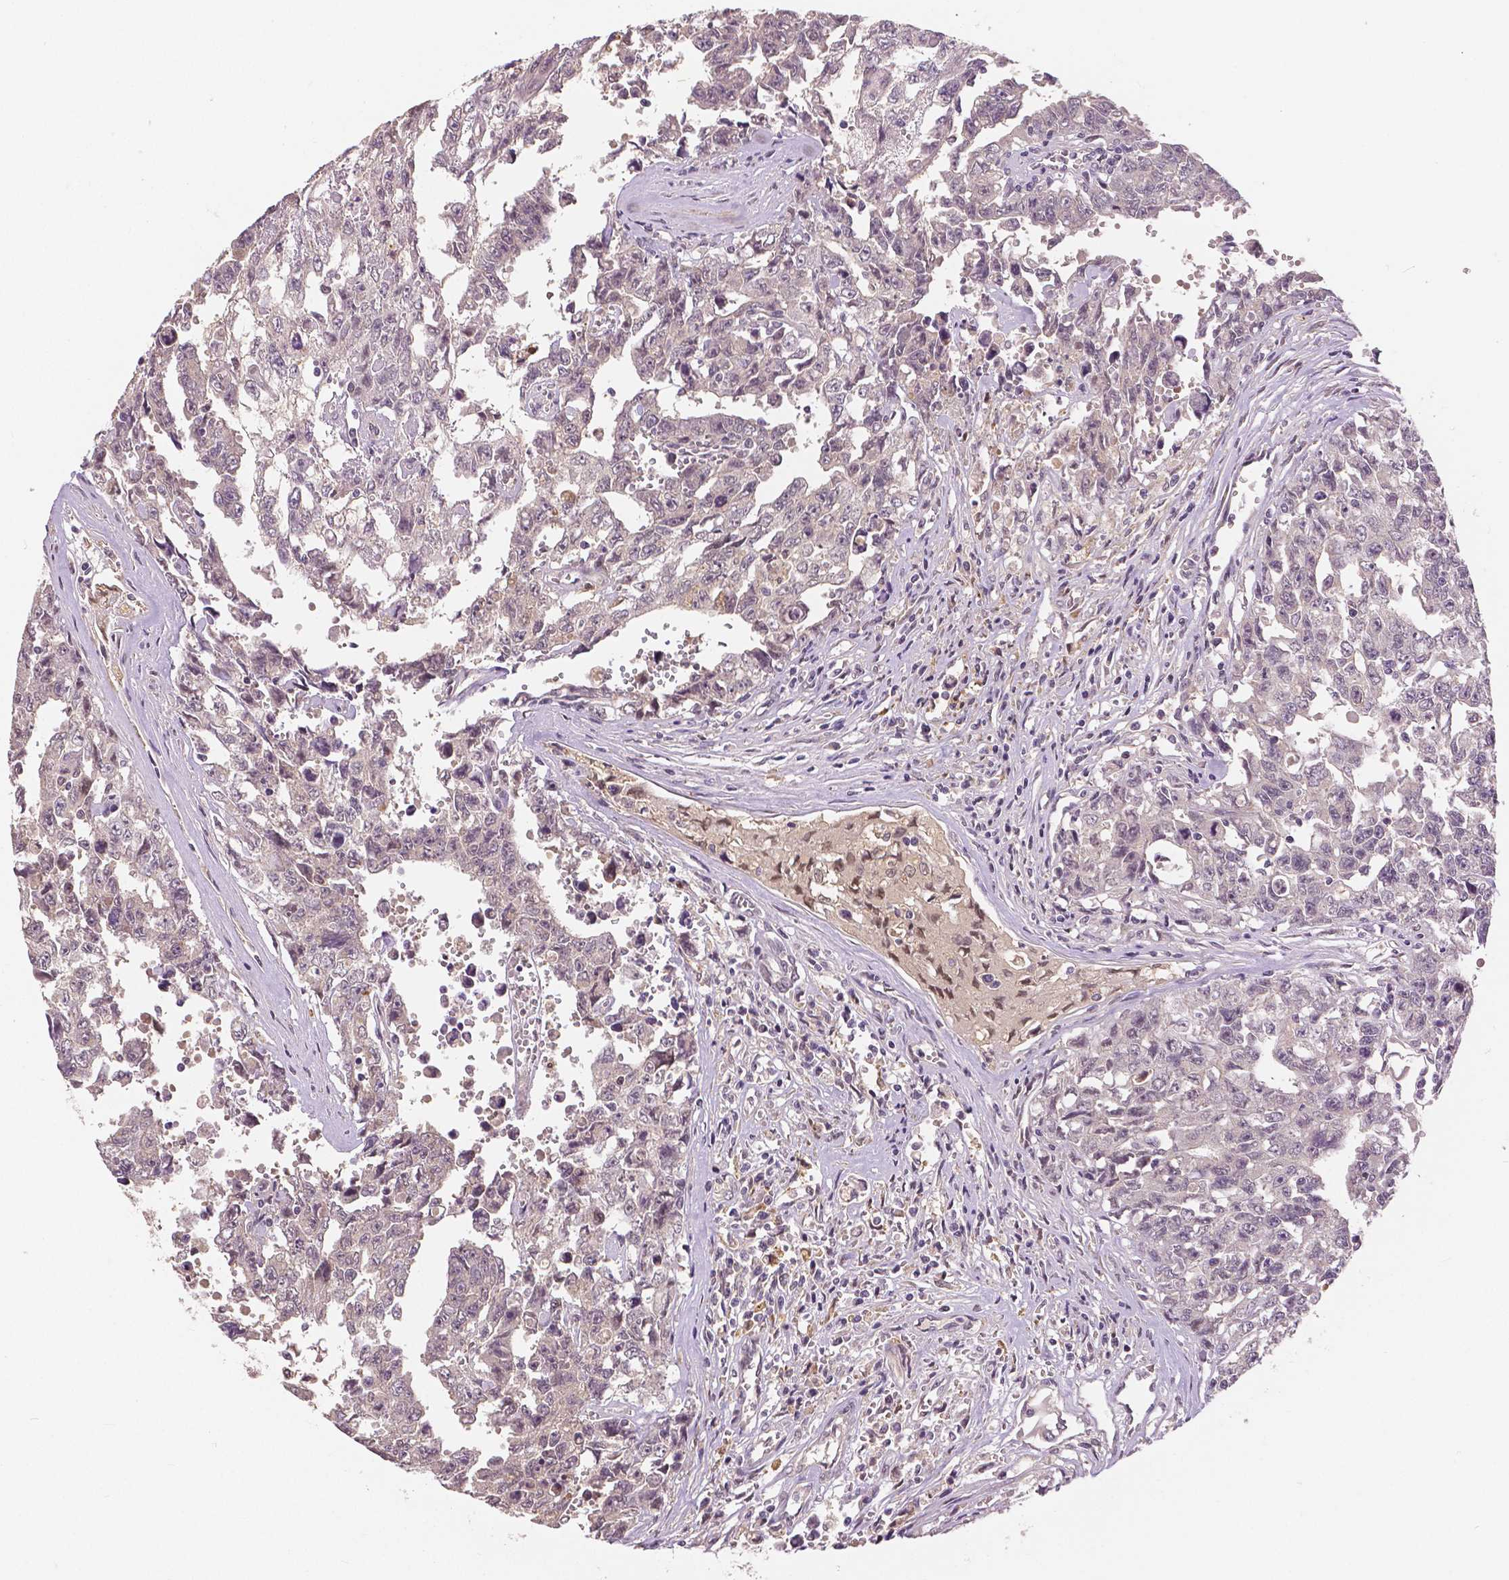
{"staining": {"intensity": "negative", "quantity": "none", "location": "none"}, "tissue": "testis cancer", "cell_type": "Tumor cells", "image_type": "cancer", "snomed": [{"axis": "morphology", "description": "Carcinoma, Embryonal, NOS"}, {"axis": "topography", "description": "Testis"}], "caption": "High magnification brightfield microscopy of testis cancer stained with DAB (brown) and counterstained with hematoxylin (blue): tumor cells show no significant expression.", "gene": "MAP1LC3B", "patient": {"sex": "male", "age": 24}}